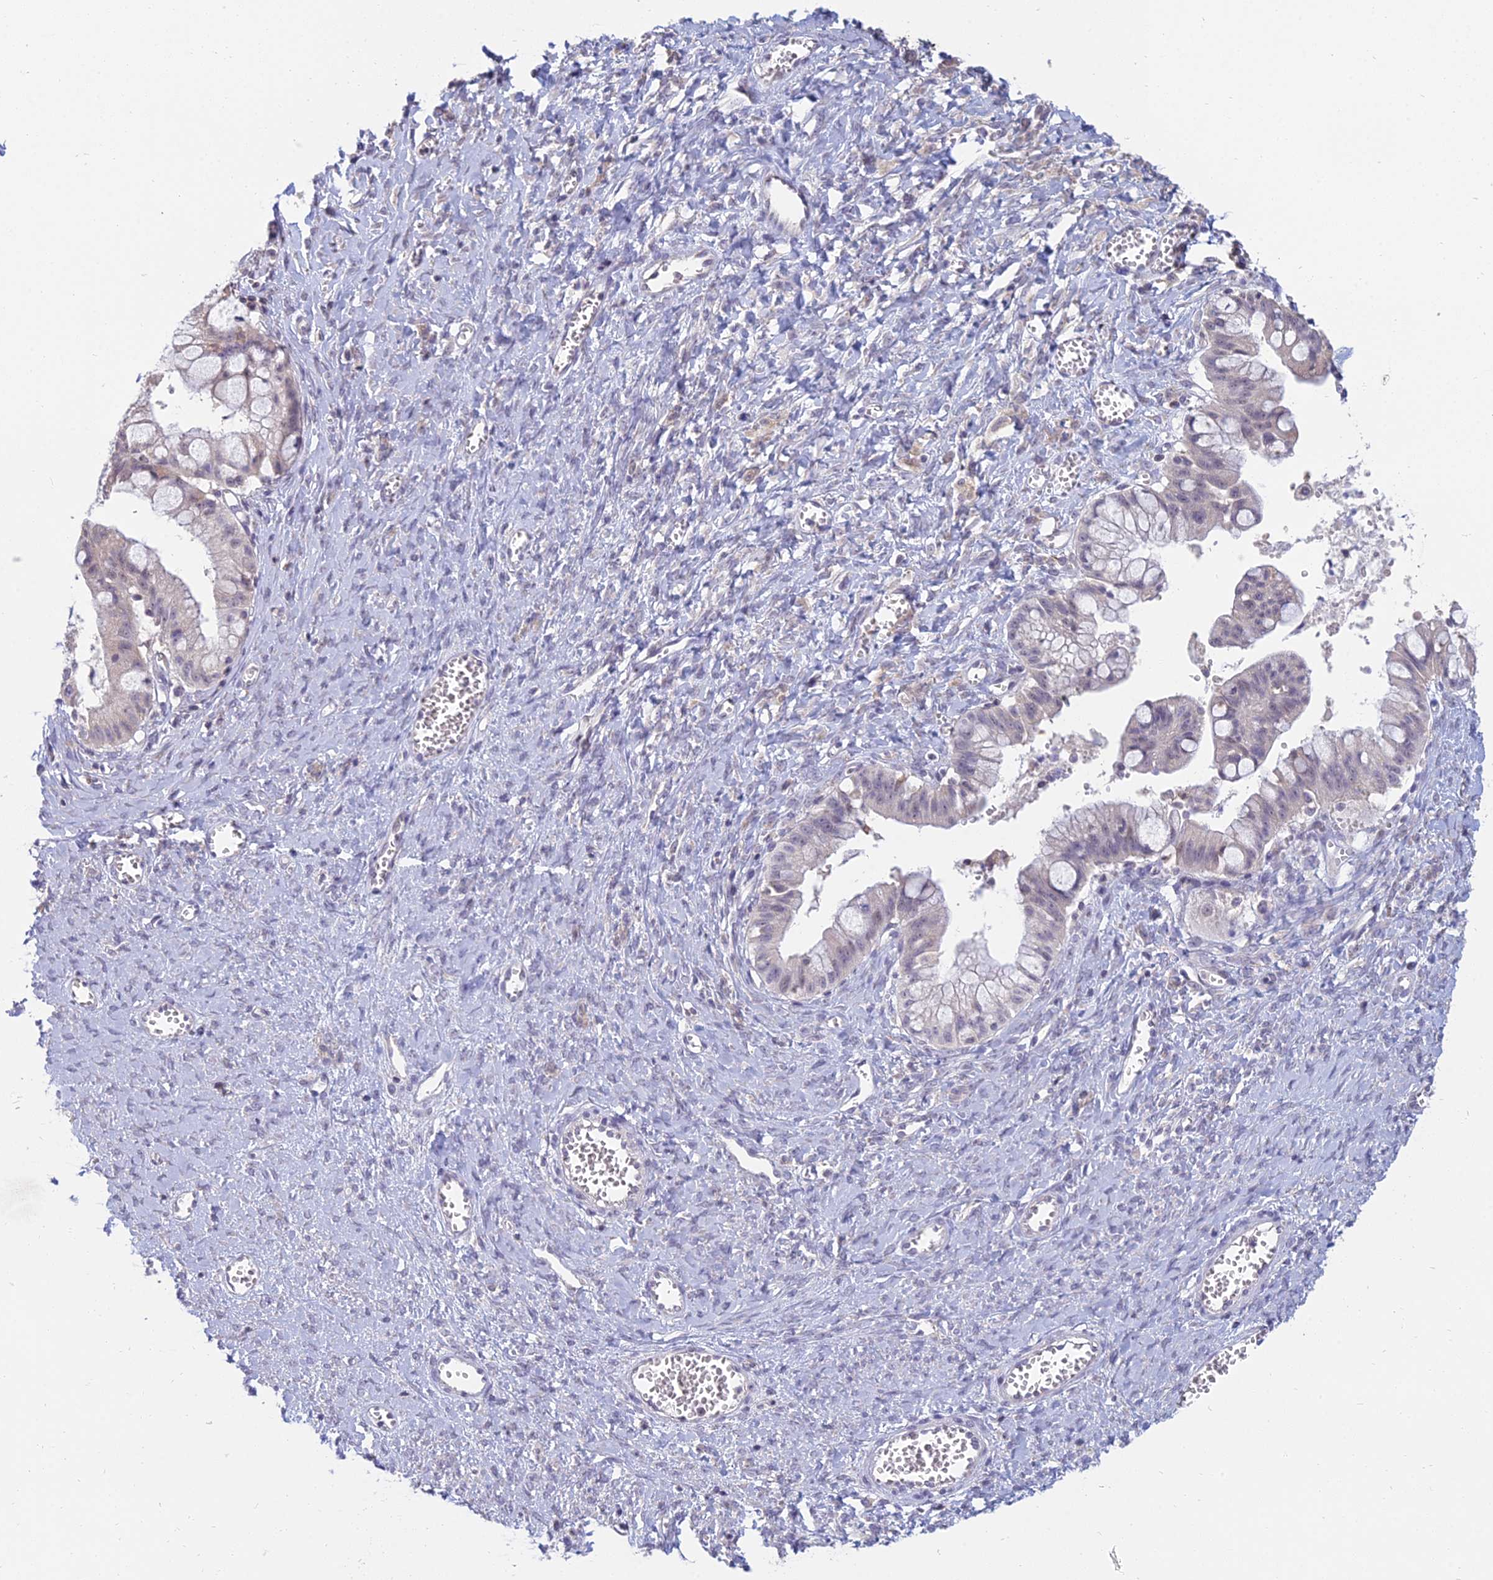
{"staining": {"intensity": "weak", "quantity": "<25%", "location": "cytoplasmic/membranous"}, "tissue": "ovarian cancer", "cell_type": "Tumor cells", "image_type": "cancer", "snomed": [{"axis": "morphology", "description": "Cystadenocarcinoma, mucinous, NOS"}, {"axis": "topography", "description": "Ovary"}], "caption": "IHC image of neoplastic tissue: mucinous cystadenocarcinoma (ovarian) stained with DAB (3,3'-diaminobenzidine) displays no significant protein expression in tumor cells. (IHC, brightfield microscopy, high magnification).", "gene": "CFAP206", "patient": {"sex": "female", "age": 70}}